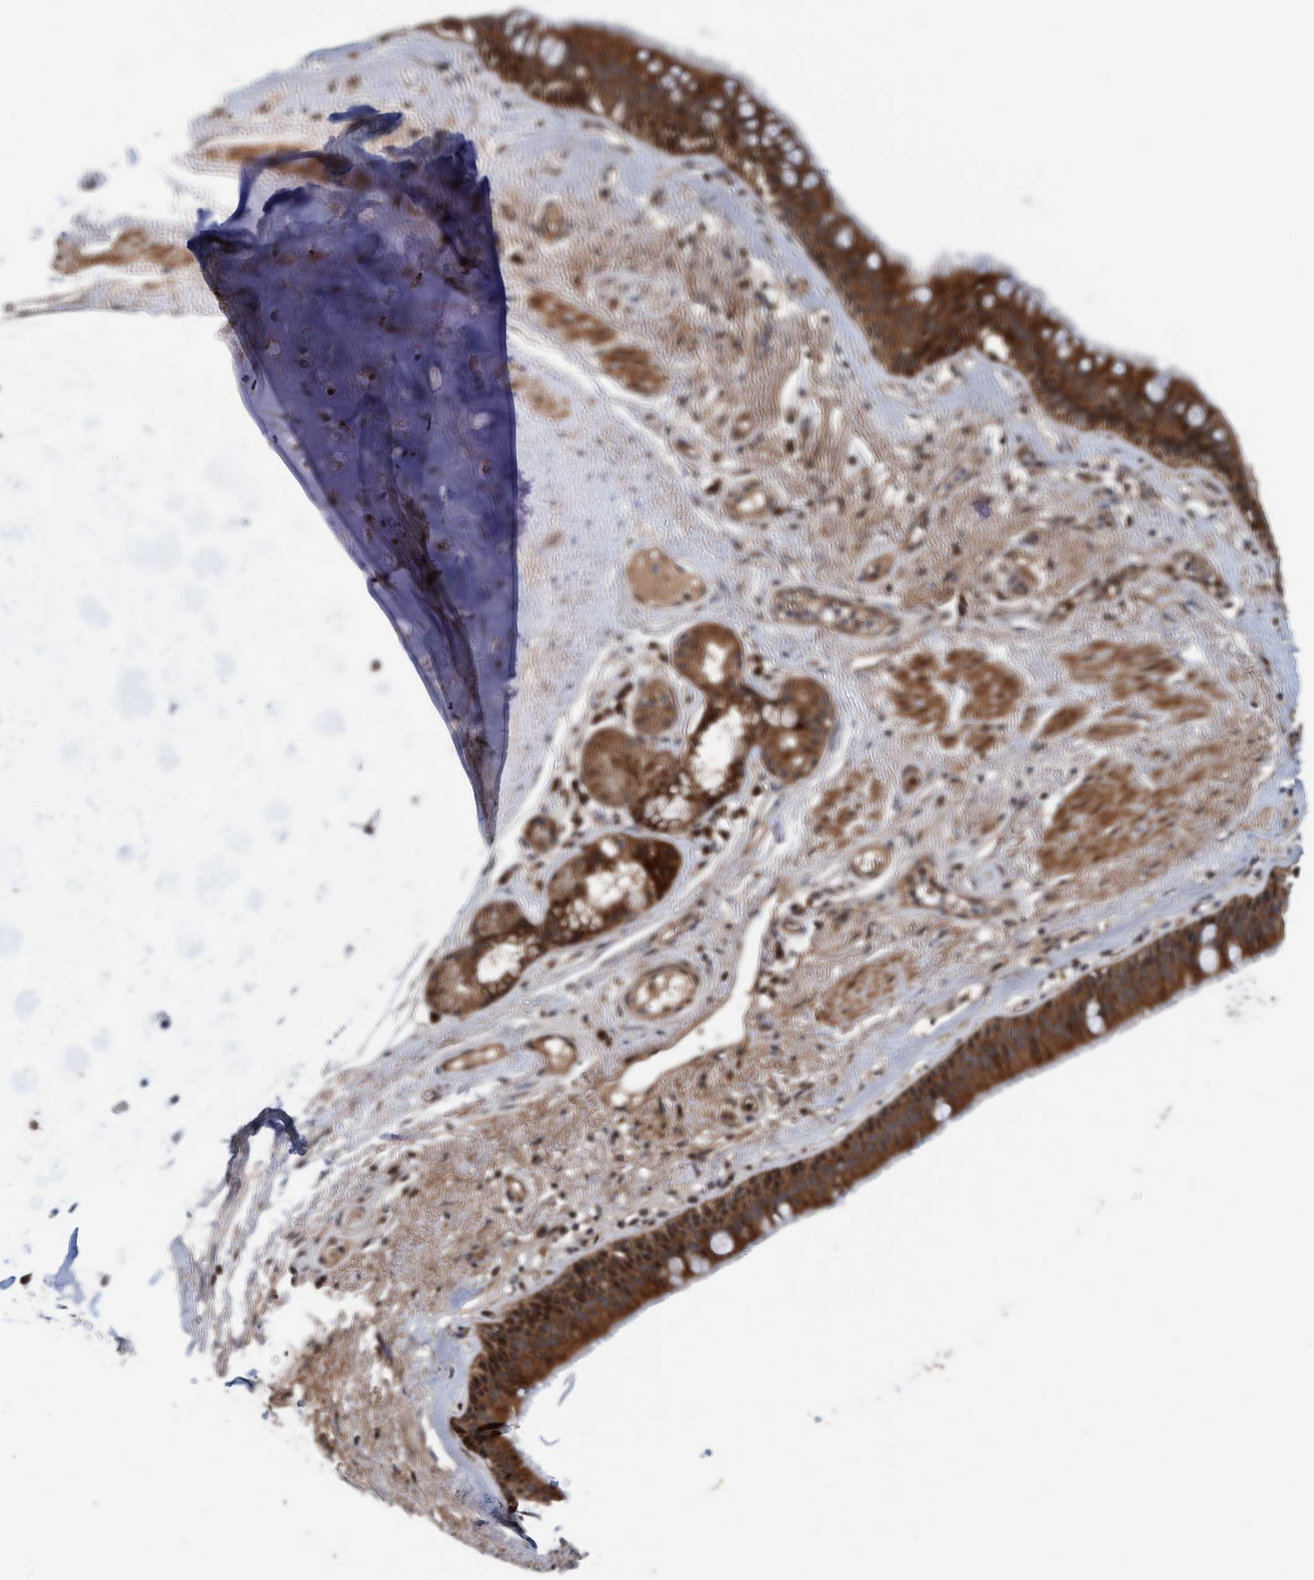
{"staining": {"intensity": "moderate", "quantity": ">75%", "location": "cytoplasmic/membranous"}, "tissue": "bronchus", "cell_type": "Respiratory epithelial cells", "image_type": "normal", "snomed": [{"axis": "morphology", "description": "Normal tissue, NOS"}, {"axis": "topography", "description": "Cartilage tissue"}], "caption": "Protein staining by immunohistochemistry (IHC) displays moderate cytoplasmic/membranous expression in approximately >75% of respiratory epithelial cells in benign bronchus.", "gene": "MLXIP", "patient": {"sex": "female", "age": 63}}